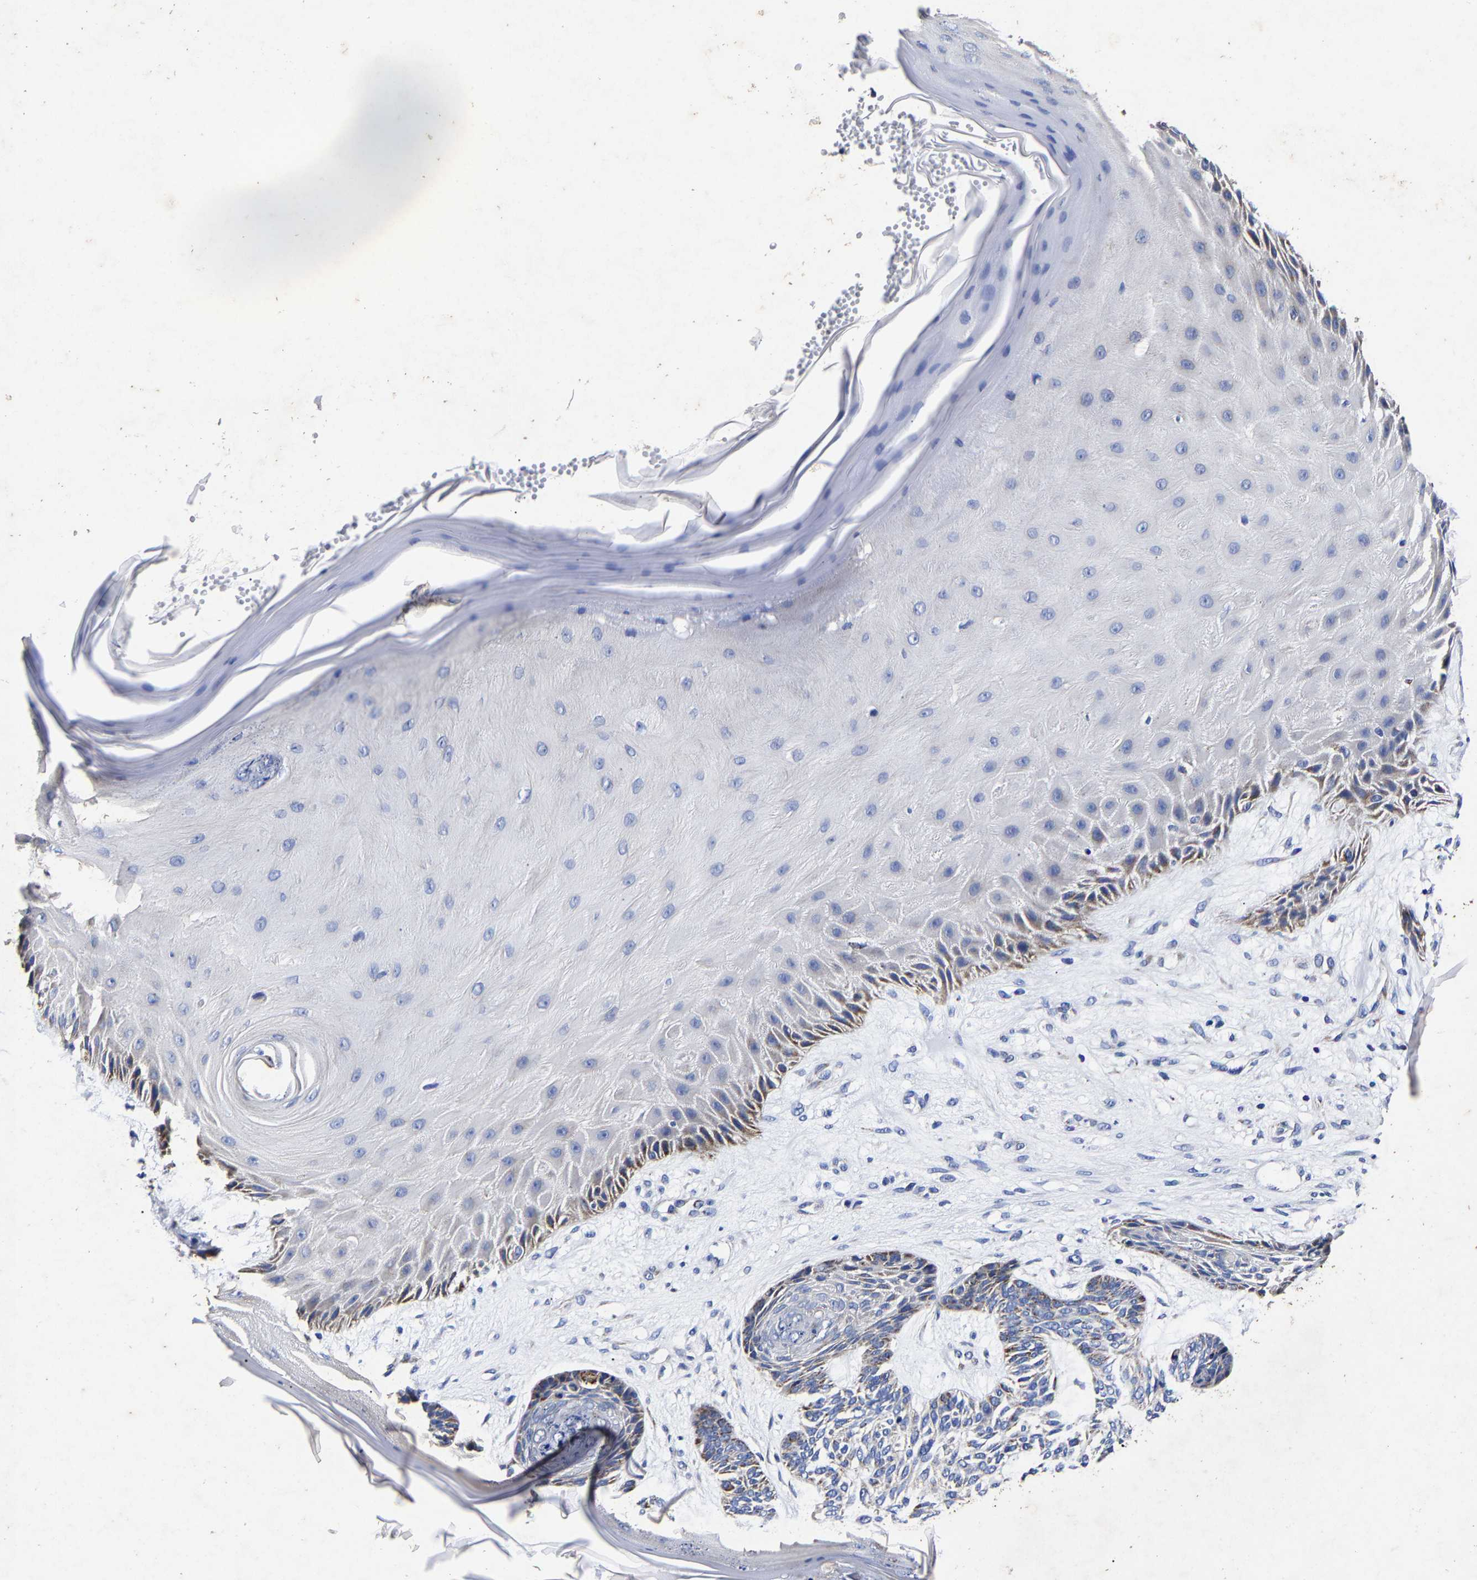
{"staining": {"intensity": "moderate", "quantity": "25%-75%", "location": "cytoplasmic/membranous"}, "tissue": "skin cancer", "cell_type": "Tumor cells", "image_type": "cancer", "snomed": [{"axis": "morphology", "description": "Basal cell carcinoma"}, {"axis": "topography", "description": "Skin"}], "caption": "Tumor cells display medium levels of moderate cytoplasmic/membranous staining in about 25%-75% of cells in basal cell carcinoma (skin).", "gene": "AASS", "patient": {"sex": "male", "age": 55}}